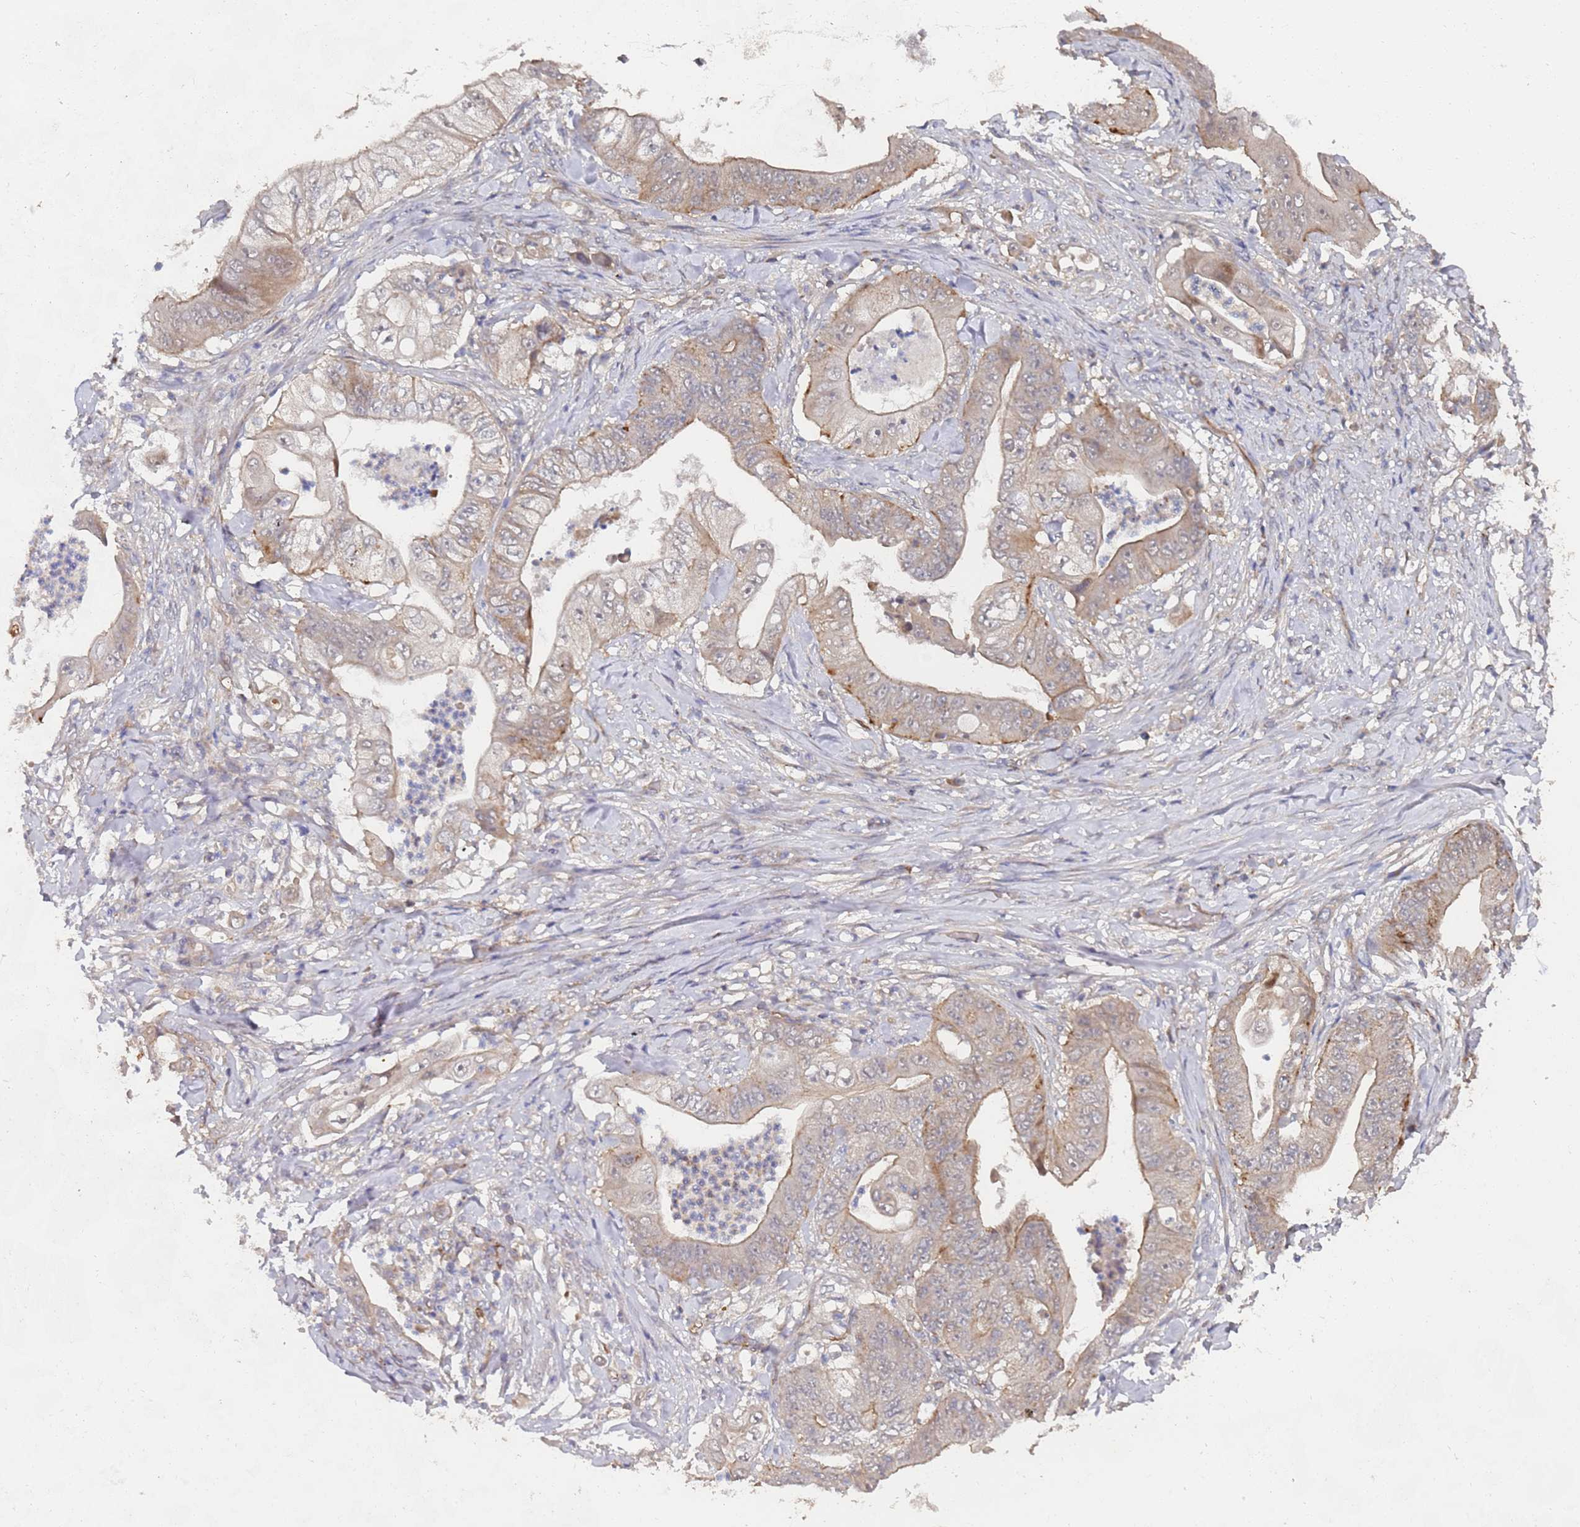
{"staining": {"intensity": "weak", "quantity": "<25%", "location": "cytoplasmic/membranous"}, "tissue": "stomach cancer", "cell_type": "Tumor cells", "image_type": "cancer", "snomed": [{"axis": "morphology", "description": "Adenocarcinoma, NOS"}, {"axis": "topography", "description": "Stomach"}], "caption": "This histopathology image is of stomach cancer stained with immunohistochemistry to label a protein in brown with the nuclei are counter-stained blue. There is no positivity in tumor cells. (IHC, brightfield microscopy, high magnification).", "gene": "ABCB6", "patient": {"sex": "female", "age": 73}}